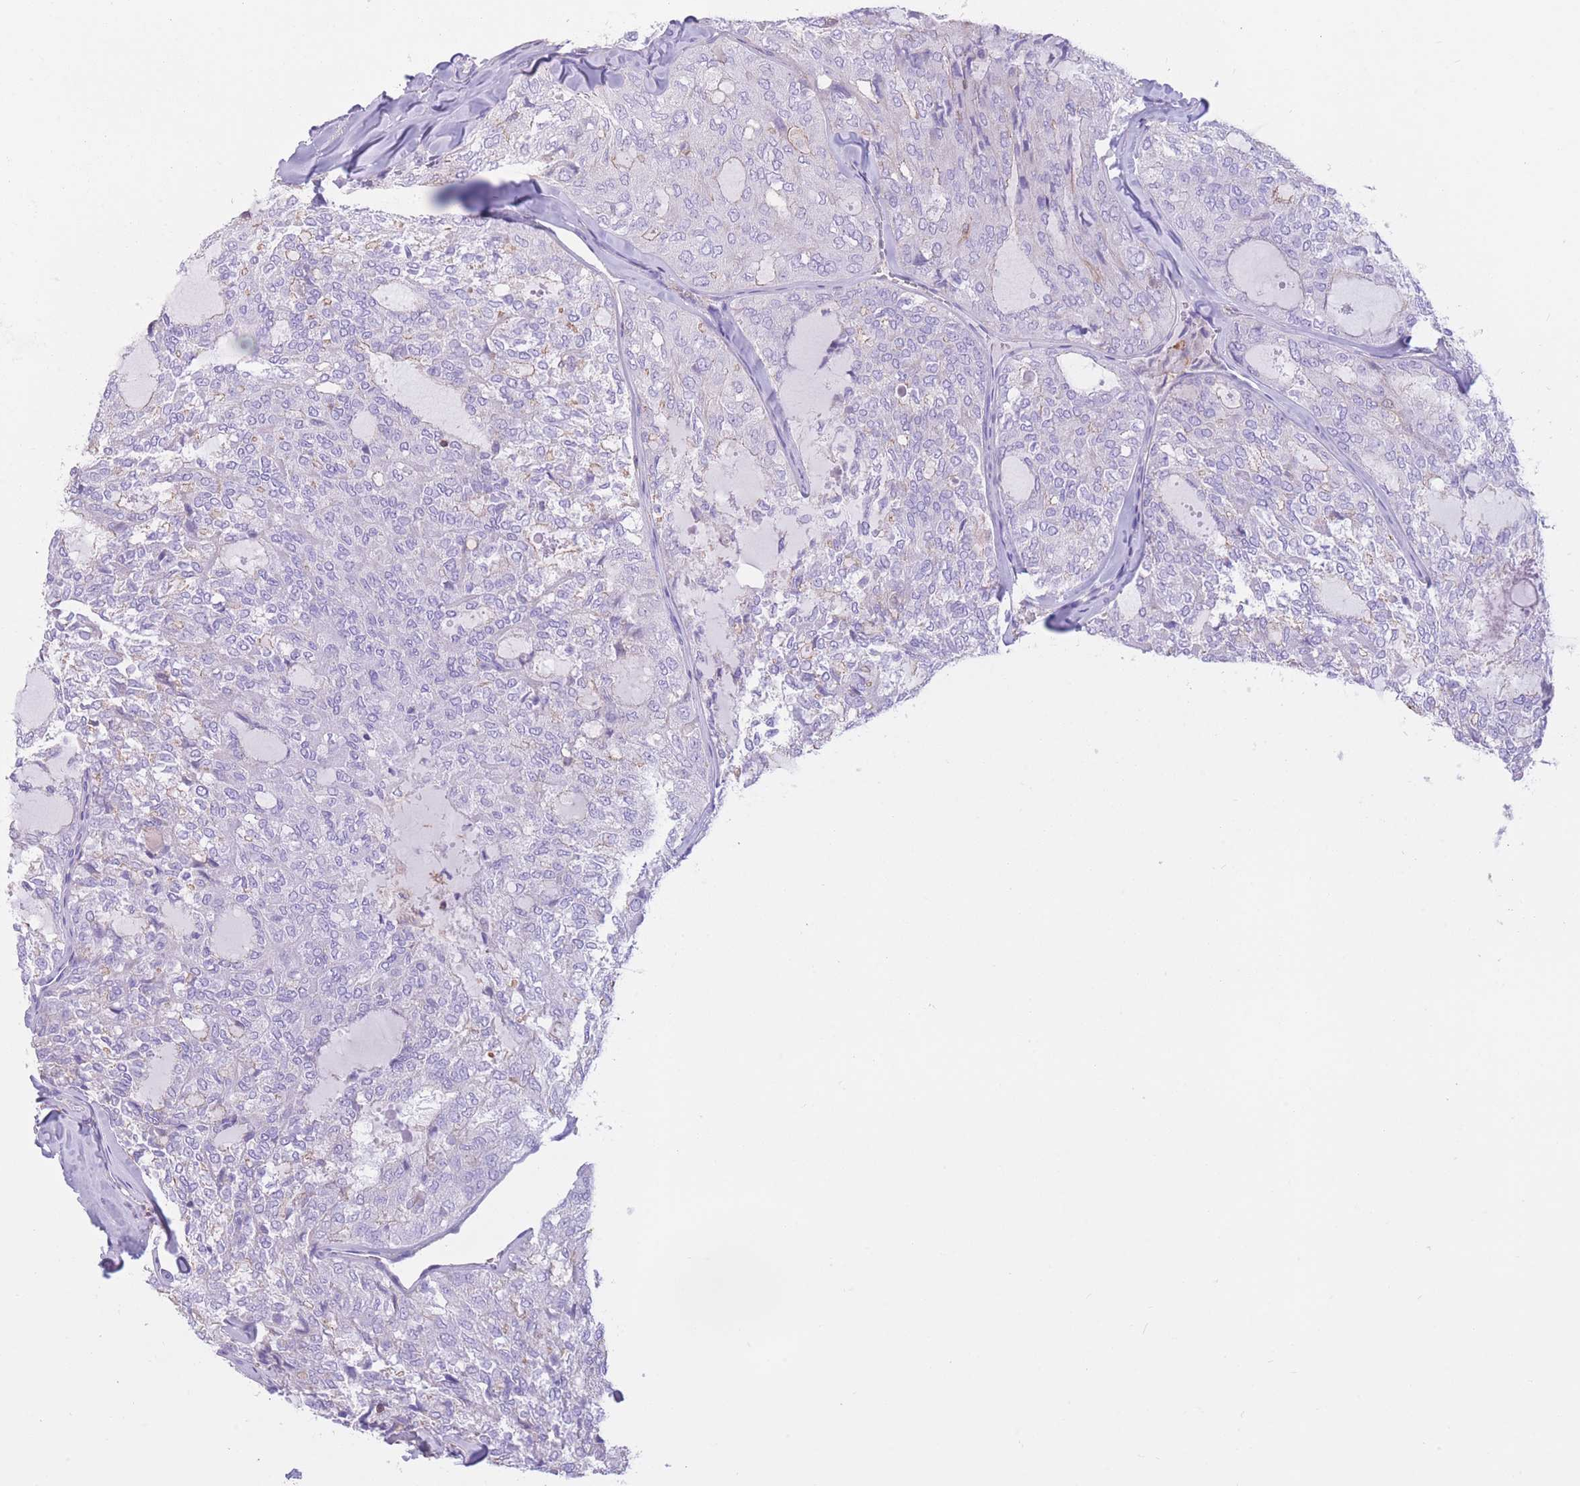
{"staining": {"intensity": "negative", "quantity": "none", "location": "none"}, "tissue": "thyroid cancer", "cell_type": "Tumor cells", "image_type": "cancer", "snomed": [{"axis": "morphology", "description": "Follicular adenoma carcinoma, NOS"}, {"axis": "topography", "description": "Thyroid gland"}], "caption": "Image shows no protein expression in tumor cells of thyroid cancer tissue.", "gene": "PDHA1", "patient": {"sex": "male", "age": 75}}